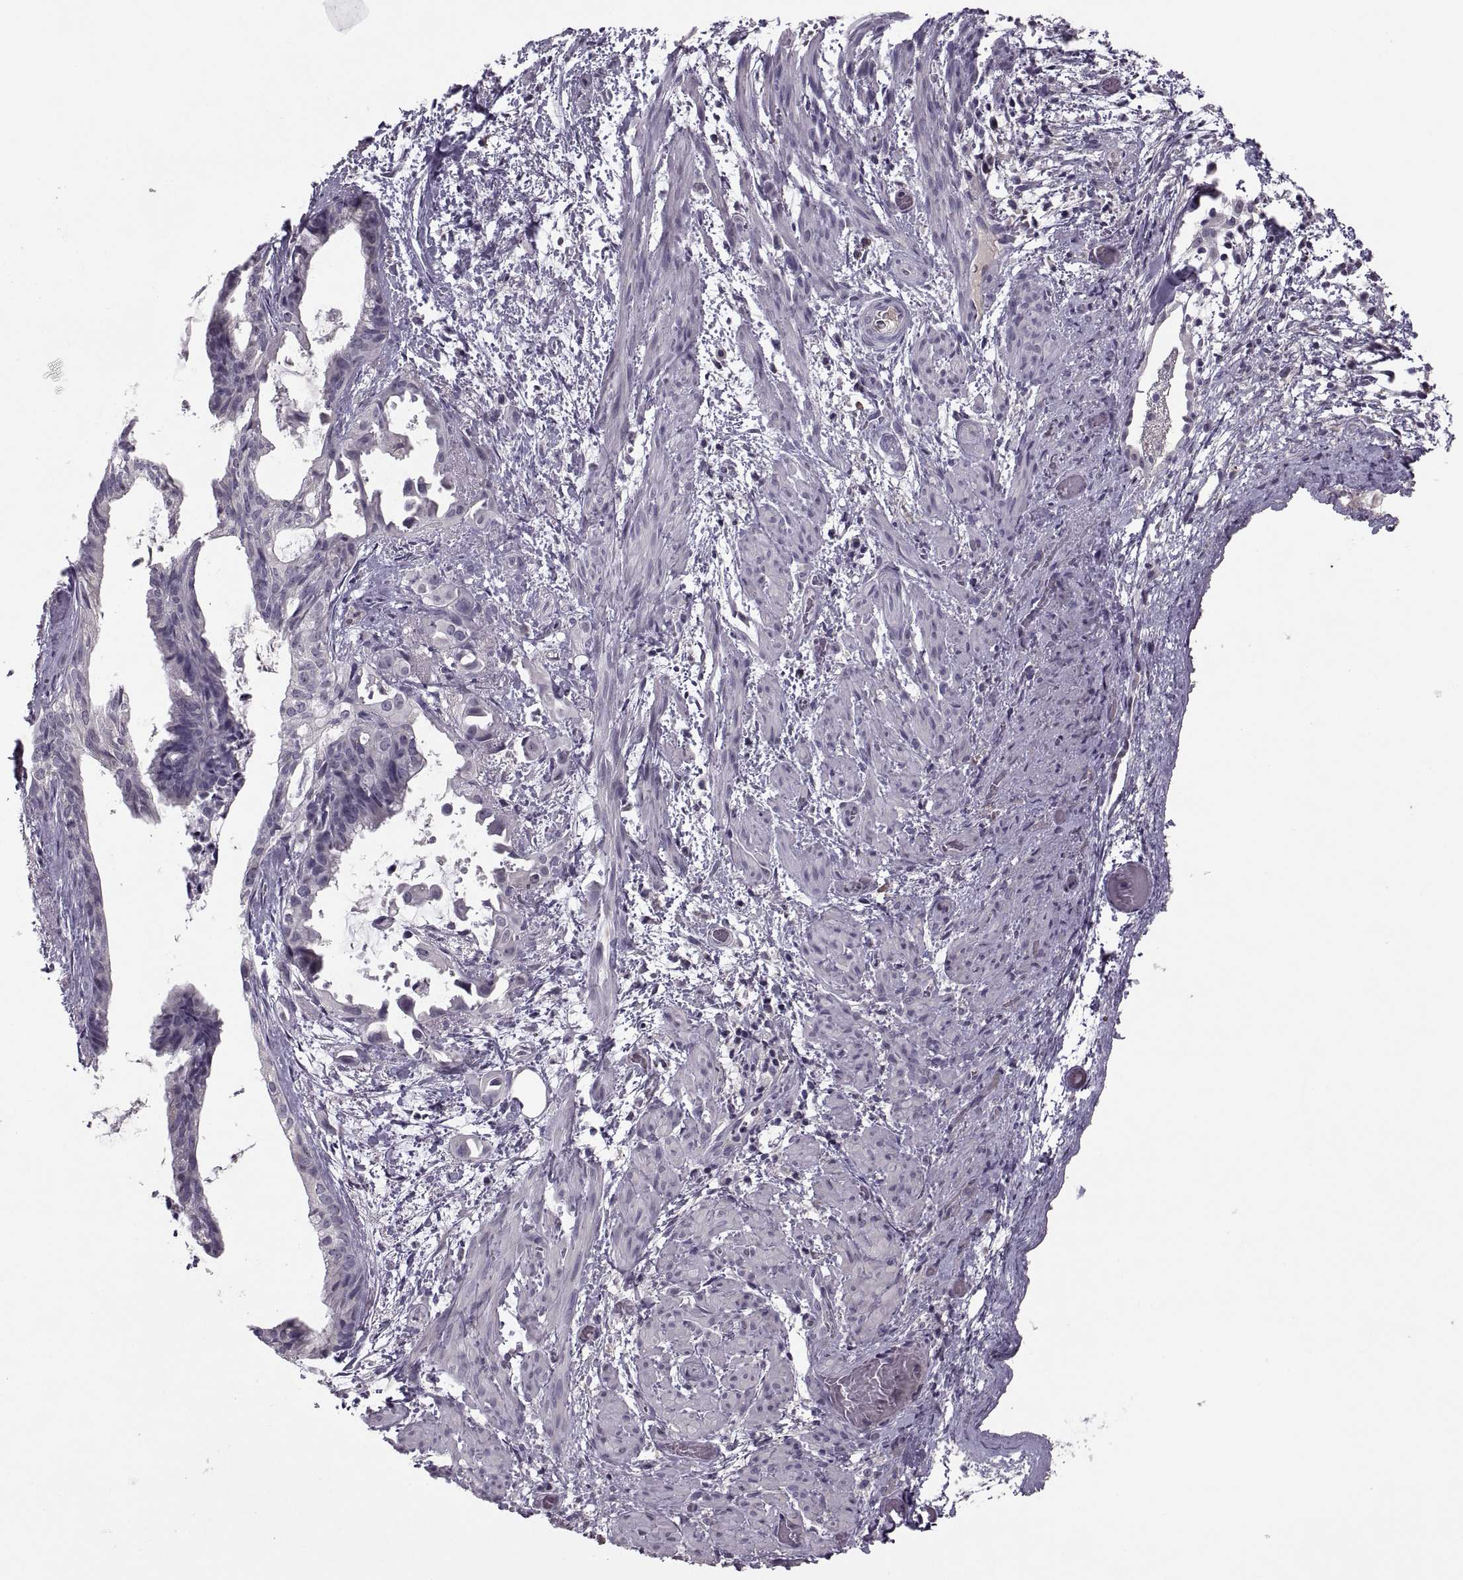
{"staining": {"intensity": "negative", "quantity": "none", "location": "none"}, "tissue": "endometrial cancer", "cell_type": "Tumor cells", "image_type": "cancer", "snomed": [{"axis": "morphology", "description": "Adenocarcinoma, NOS"}, {"axis": "topography", "description": "Endometrium"}], "caption": "Tumor cells show no significant protein expression in endometrial cancer (adenocarcinoma).", "gene": "CACNA1F", "patient": {"sex": "female", "age": 86}}